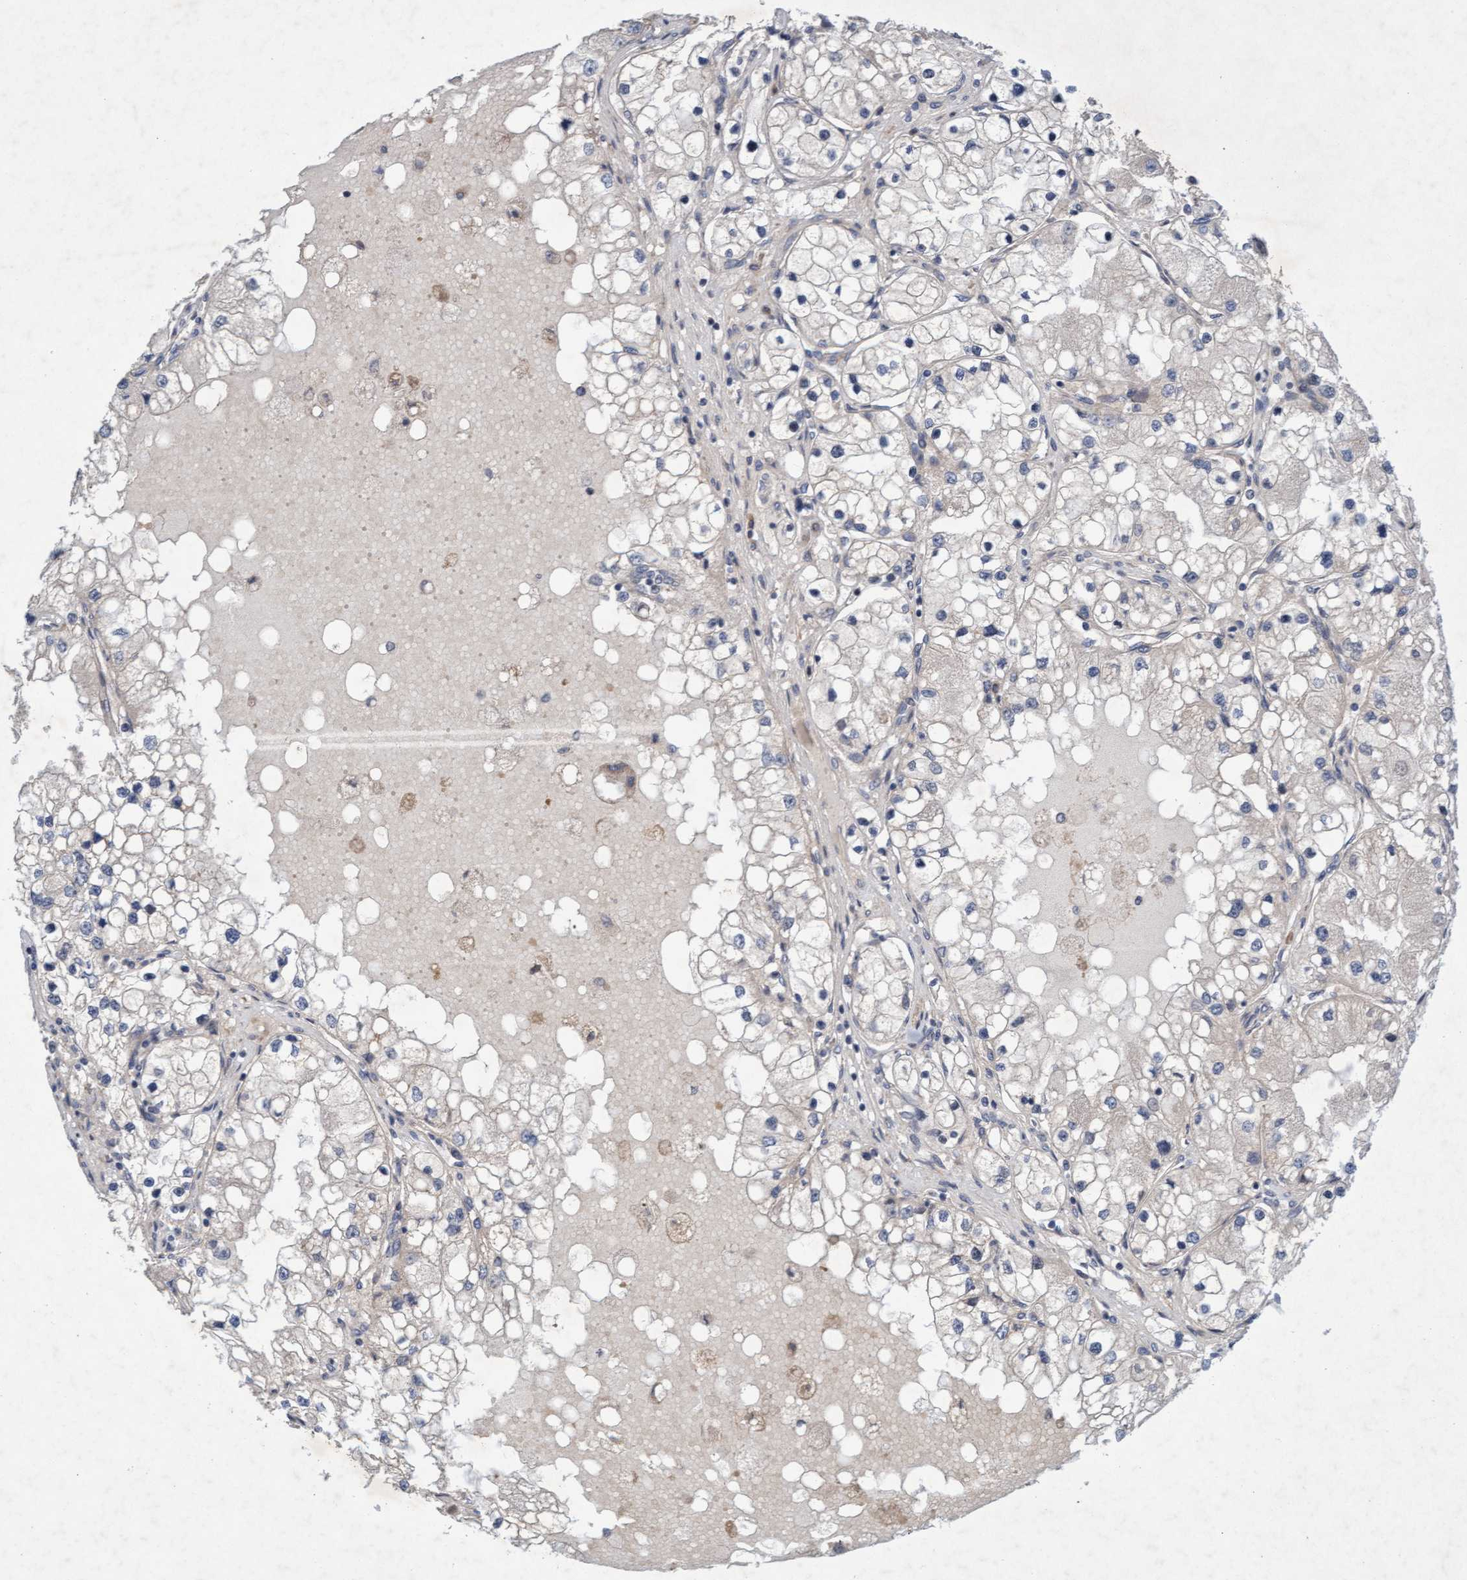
{"staining": {"intensity": "weak", "quantity": "<25%", "location": "cytoplasmic/membranous"}, "tissue": "renal cancer", "cell_type": "Tumor cells", "image_type": "cancer", "snomed": [{"axis": "morphology", "description": "Adenocarcinoma, NOS"}, {"axis": "topography", "description": "Kidney"}], "caption": "Protein analysis of renal cancer (adenocarcinoma) exhibits no significant staining in tumor cells. The staining was performed using DAB to visualize the protein expression in brown, while the nuclei were stained in blue with hematoxylin (Magnification: 20x).", "gene": "DDHD2", "patient": {"sex": "male", "age": 68}}